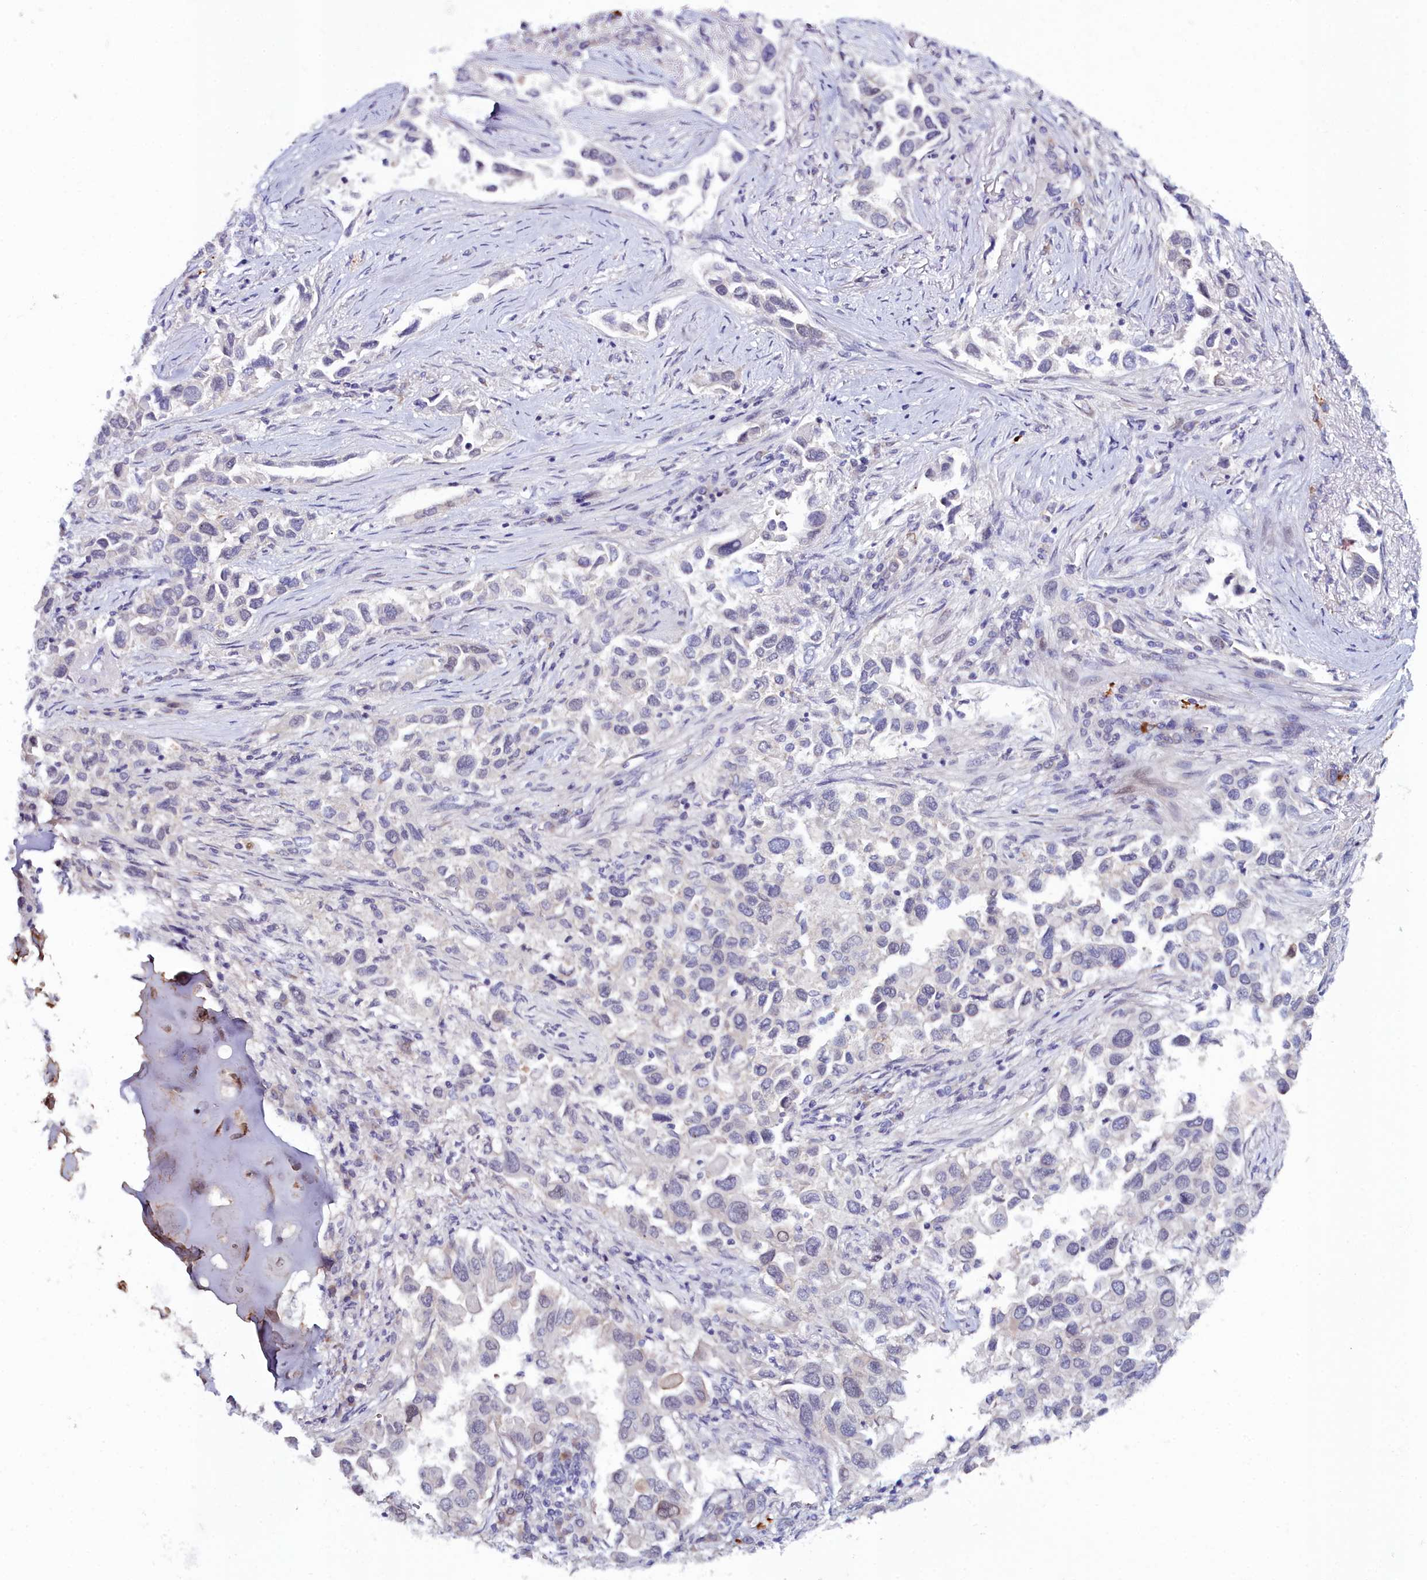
{"staining": {"intensity": "weak", "quantity": "<25%", "location": "nuclear"}, "tissue": "lung cancer", "cell_type": "Tumor cells", "image_type": "cancer", "snomed": [{"axis": "morphology", "description": "Adenocarcinoma, NOS"}, {"axis": "topography", "description": "Lung"}], "caption": "Lung adenocarcinoma was stained to show a protein in brown. There is no significant expression in tumor cells. (DAB immunohistochemistry (IHC), high magnification).", "gene": "KCTD18", "patient": {"sex": "female", "age": 76}}